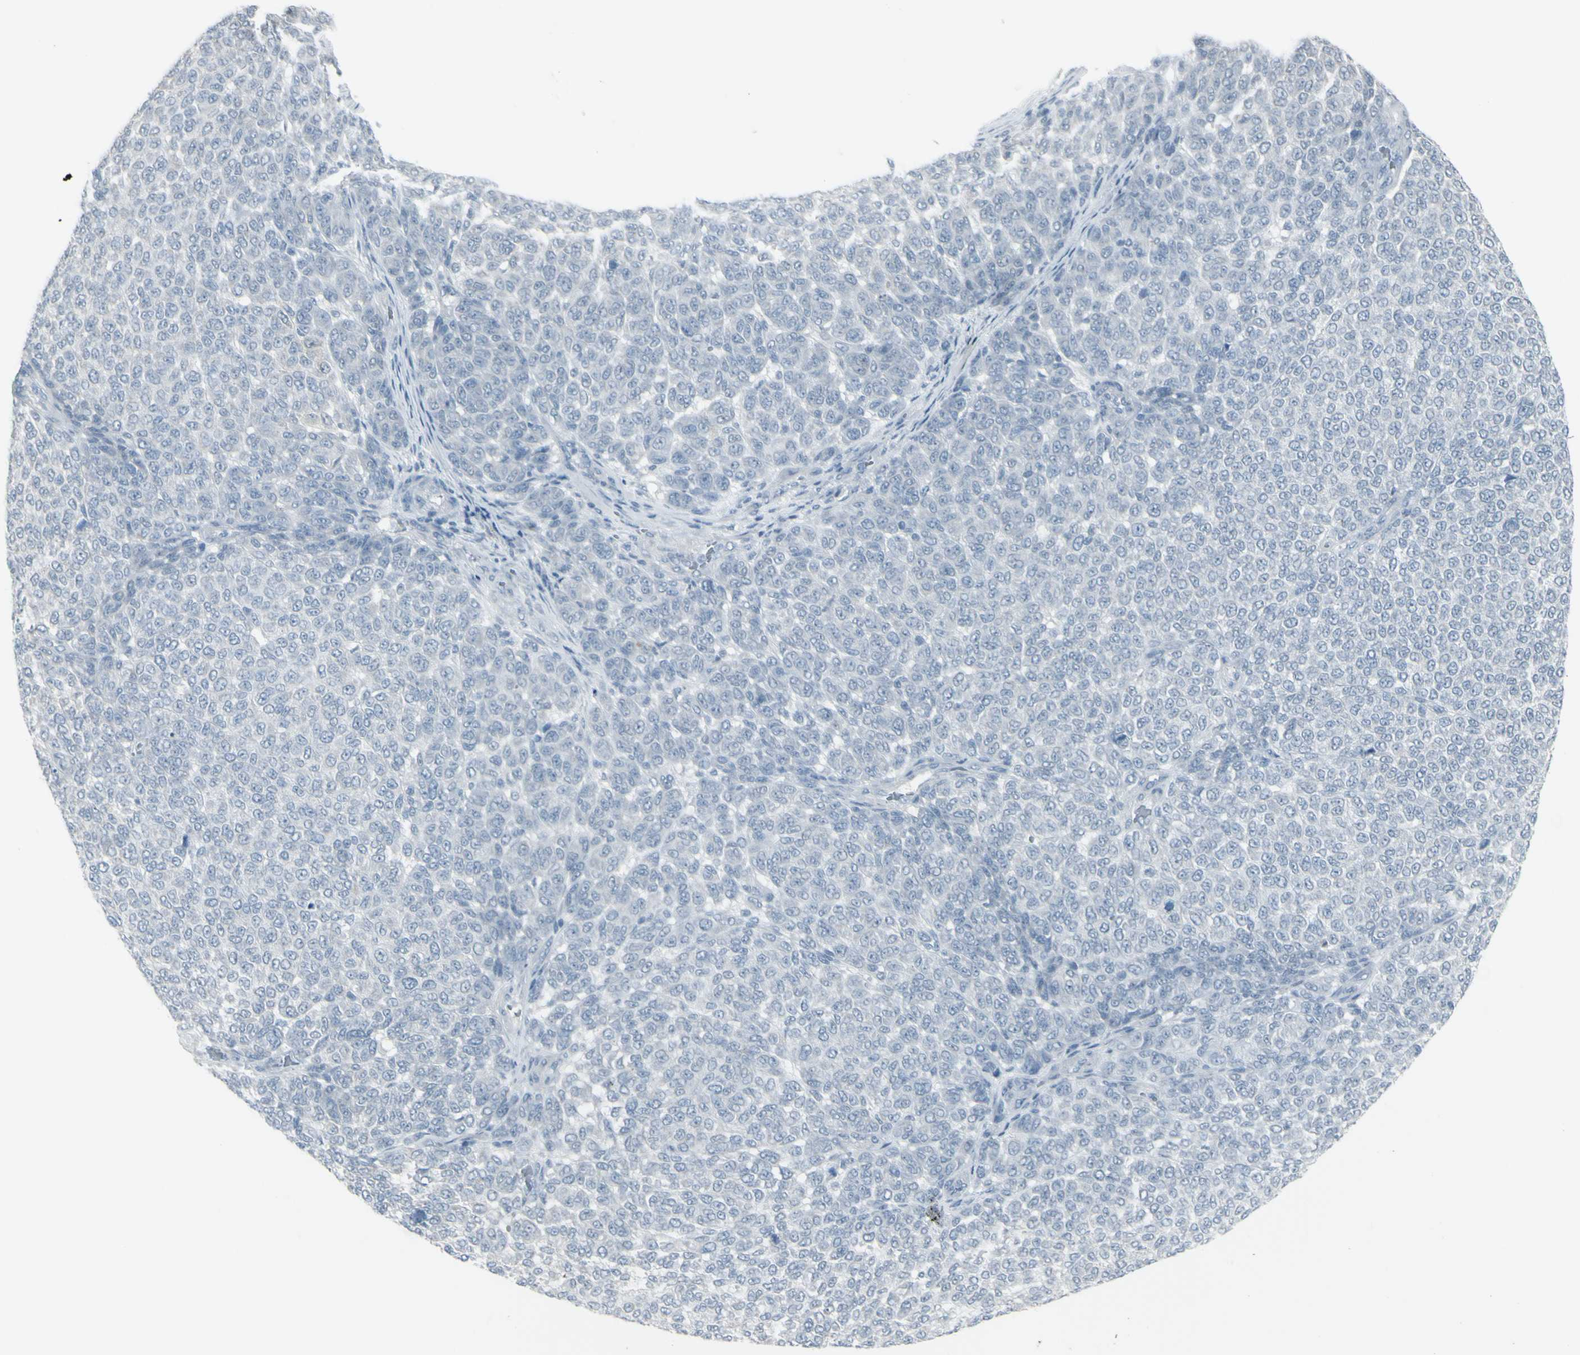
{"staining": {"intensity": "negative", "quantity": "none", "location": "none"}, "tissue": "melanoma", "cell_type": "Tumor cells", "image_type": "cancer", "snomed": [{"axis": "morphology", "description": "Malignant melanoma, NOS"}, {"axis": "topography", "description": "Skin"}], "caption": "The histopathology image reveals no staining of tumor cells in melanoma.", "gene": "RAB3A", "patient": {"sex": "male", "age": 59}}